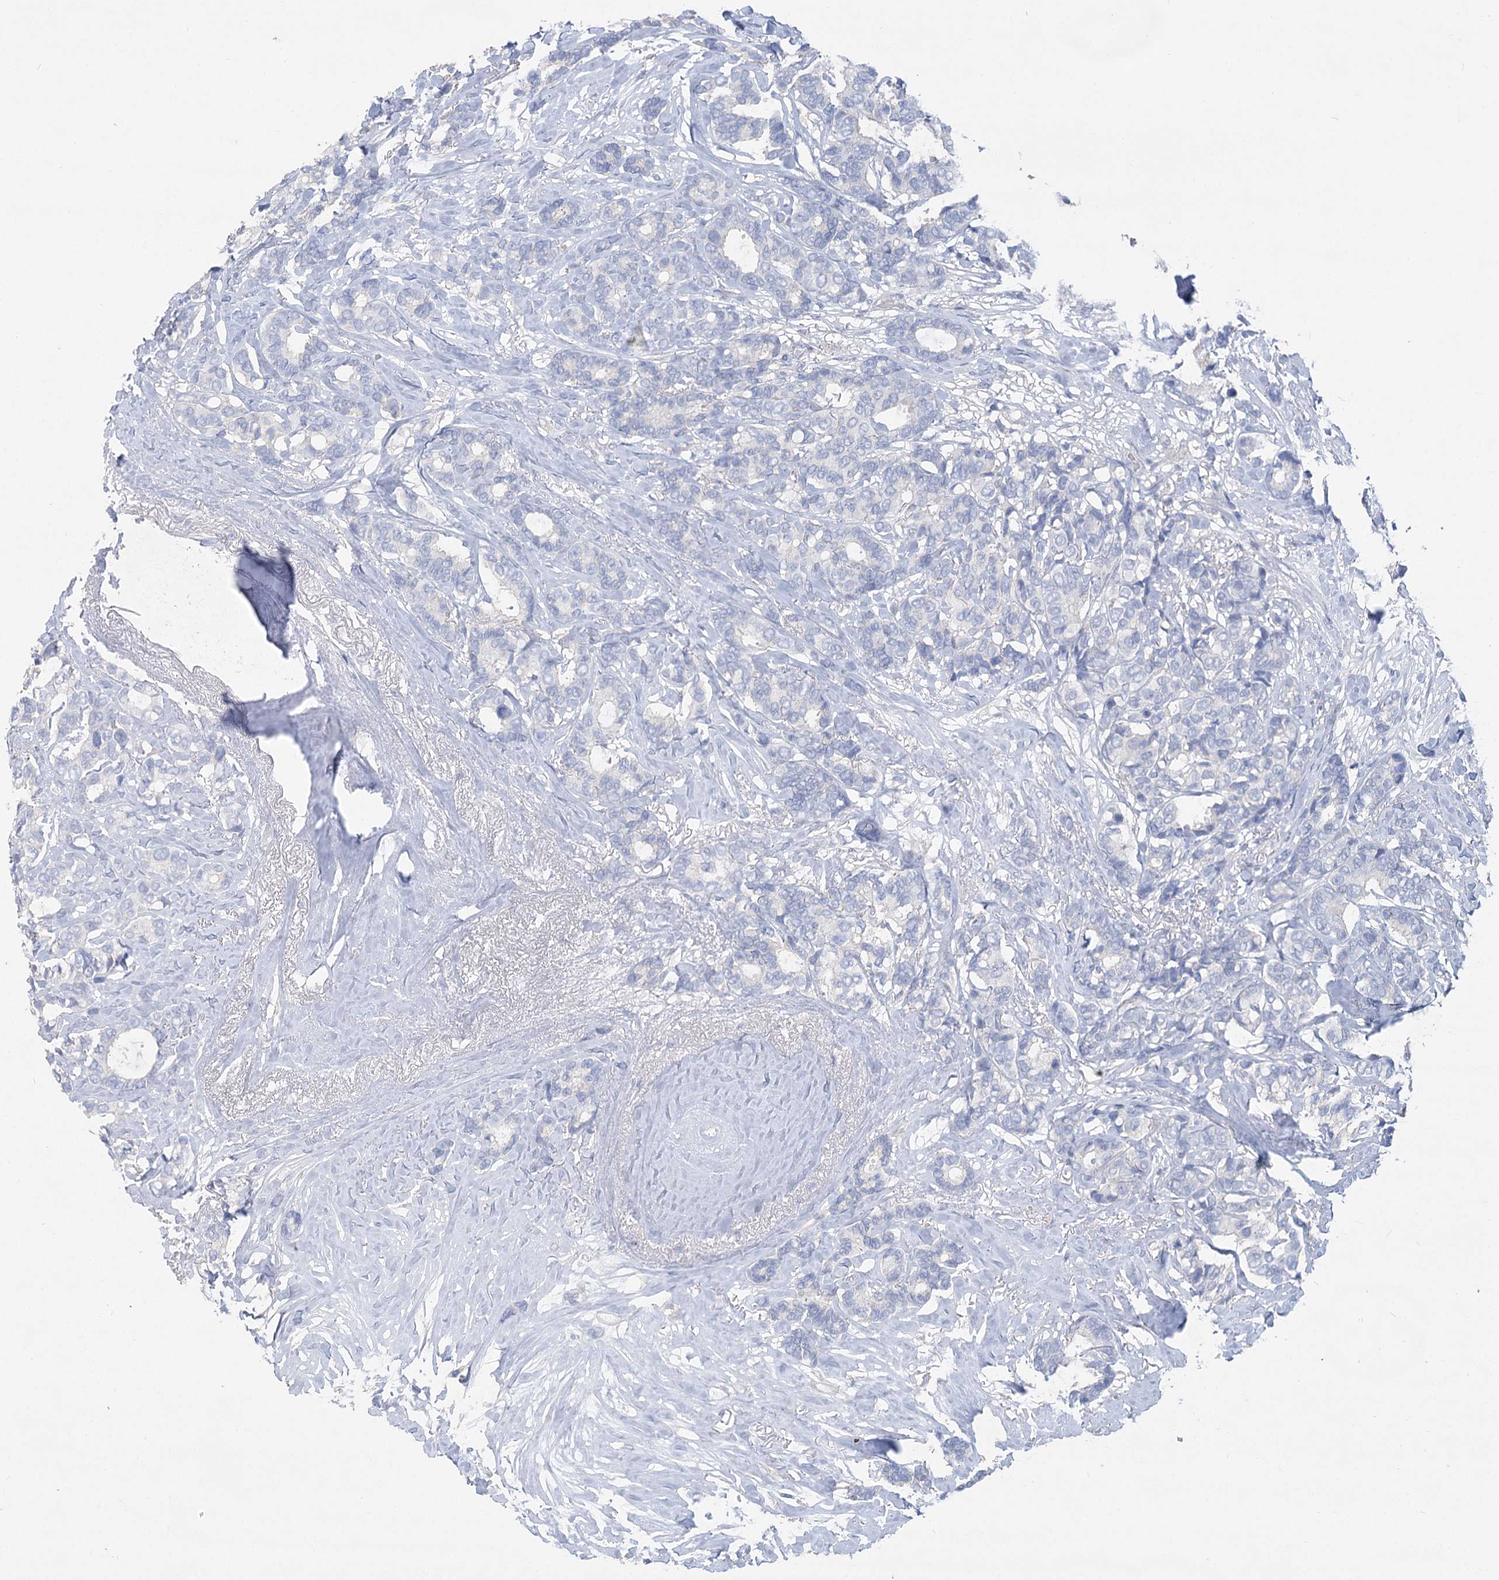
{"staining": {"intensity": "negative", "quantity": "none", "location": "none"}, "tissue": "breast cancer", "cell_type": "Tumor cells", "image_type": "cancer", "snomed": [{"axis": "morphology", "description": "Duct carcinoma"}, {"axis": "topography", "description": "Breast"}], "caption": "This is an immunohistochemistry (IHC) image of breast cancer (infiltrating ductal carcinoma). There is no positivity in tumor cells.", "gene": "SLC9A3", "patient": {"sex": "female", "age": 87}}